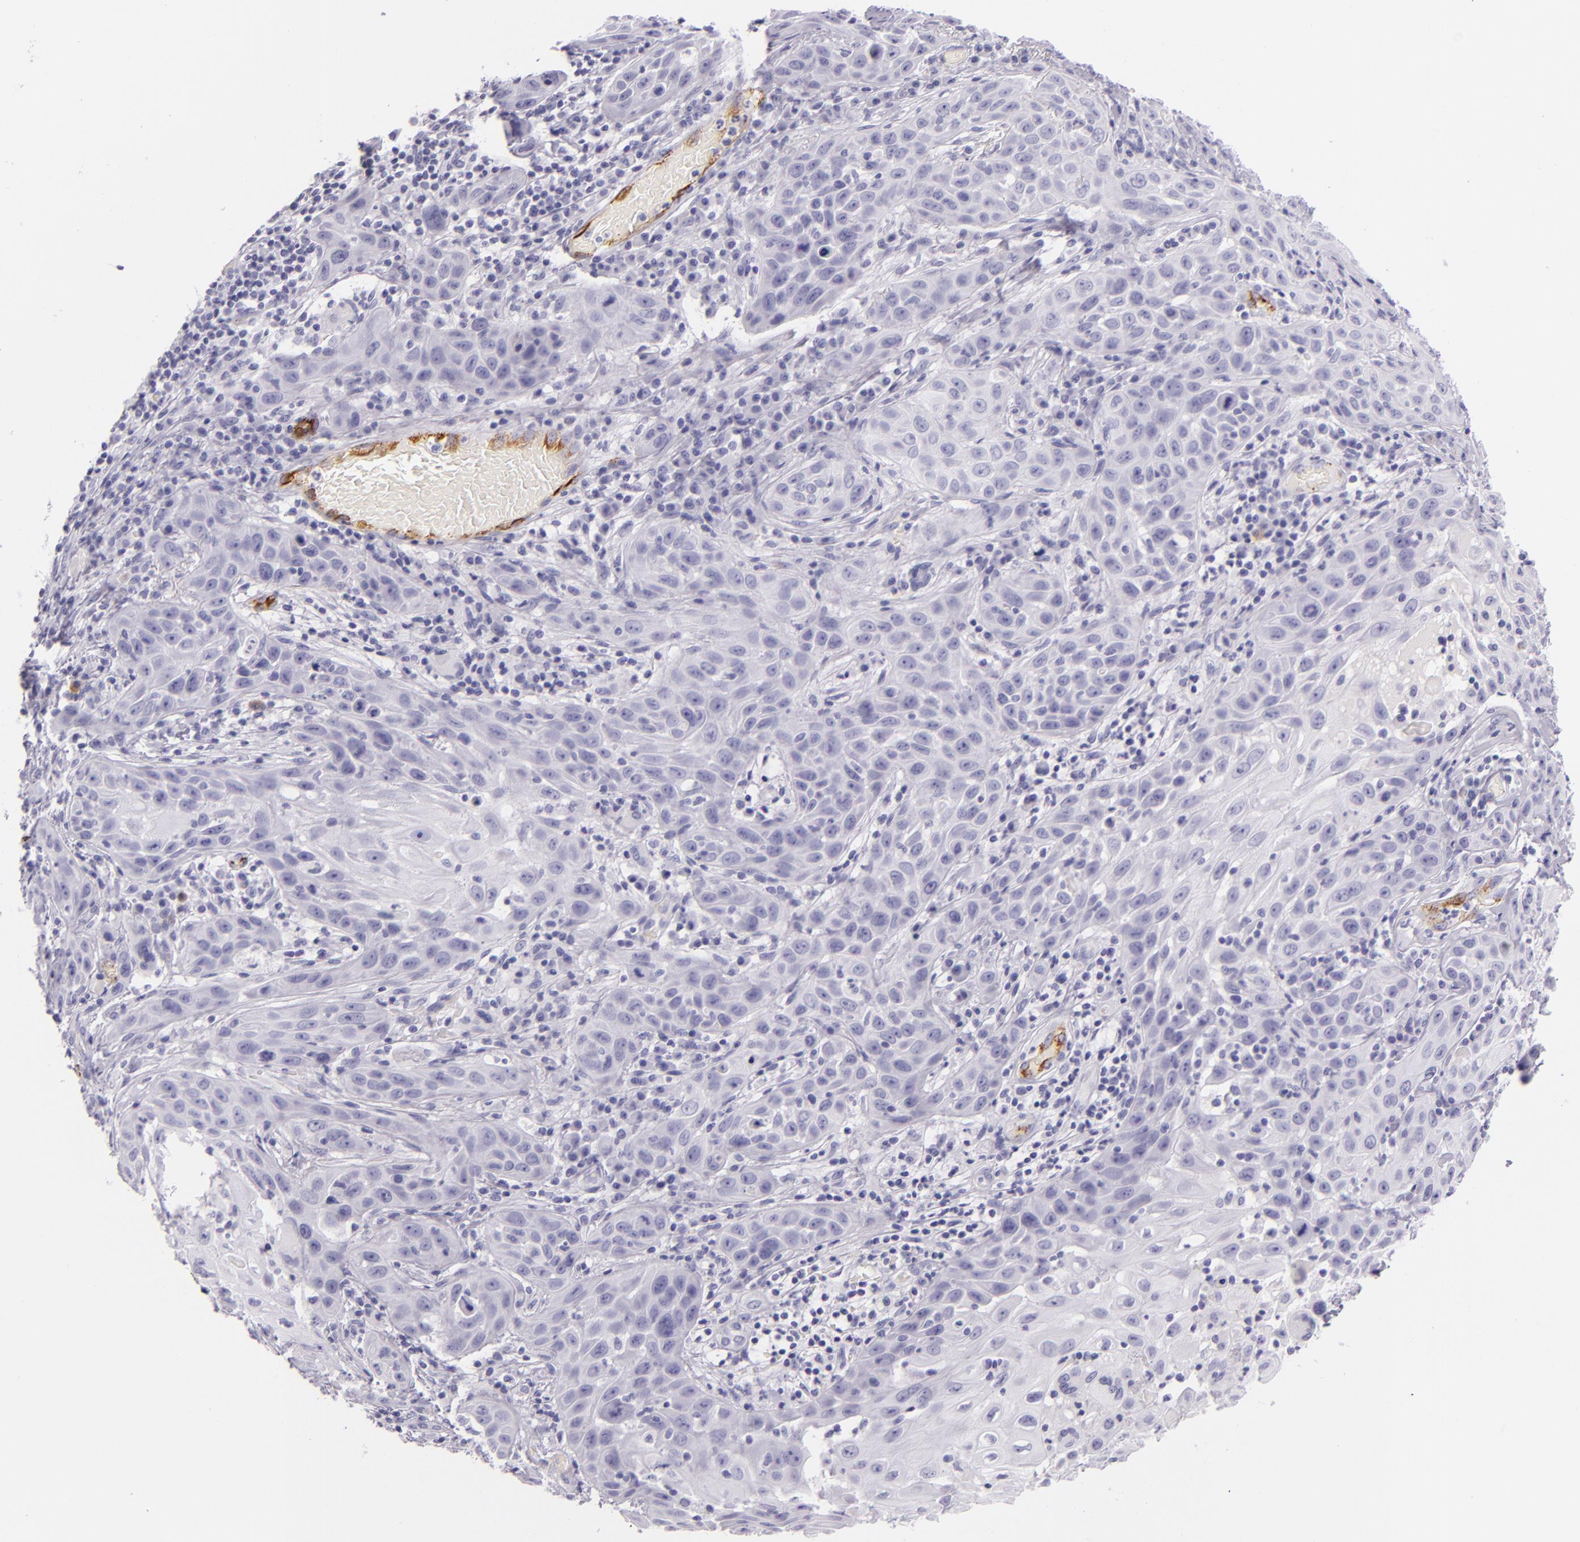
{"staining": {"intensity": "negative", "quantity": "none", "location": "none"}, "tissue": "skin cancer", "cell_type": "Tumor cells", "image_type": "cancer", "snomed": [{"axis": "morphology", "description": "Squamous cell carcinoma, NOS"}, {"axis": "topography", "description": "Skin"}], "caption": "Skin cancer stained for a protein using immunohistochemistry demonstrates no staining tumor cells.", "gene": "SELP", "patient": {"sex": "male", "age": 84}}